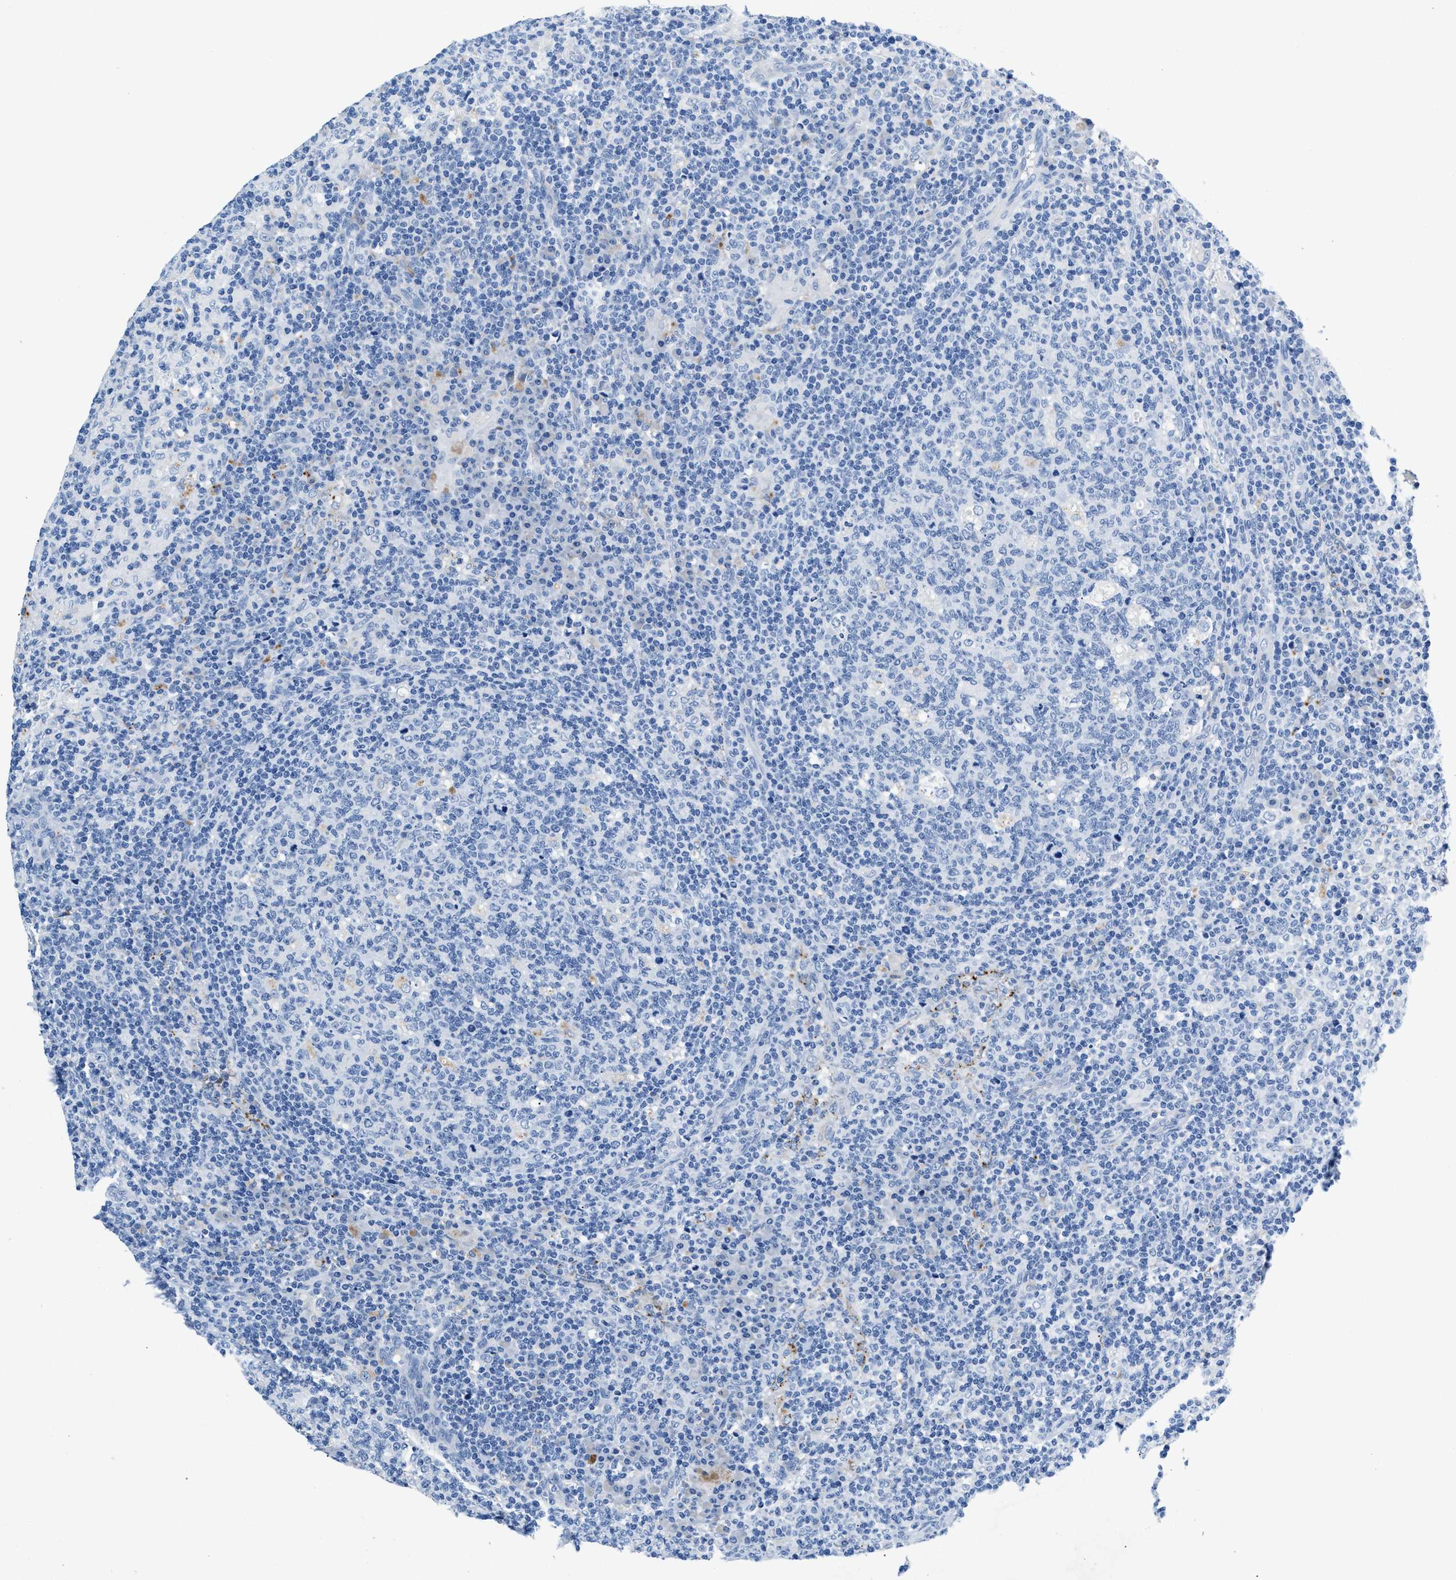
{"staining": {"intensity": "negative", "quantity": "none", "location": "none"}, "tissue": "lymph node", "cell_type": "Germinal center cells", "image_type": "normal", "snomed": [{"axis": "morphology", "description": "Normal tissue, NOS"}, {"axis": "morphology", "description": "Inflammation, NOS"}, {"axis": "topography", "description": "Lymph node"}], "caption": "Immunohistochemical staining of unremarkable lymph node shows no significant expression in germinal center cells. (DAB (3,3'-diaminobenzidine) immunohistochemistry (IHC) visualized using brightfield microscopy, high magnification).", "gene": "SLFN13", "patient": {"sex": "male", "age": 55}}